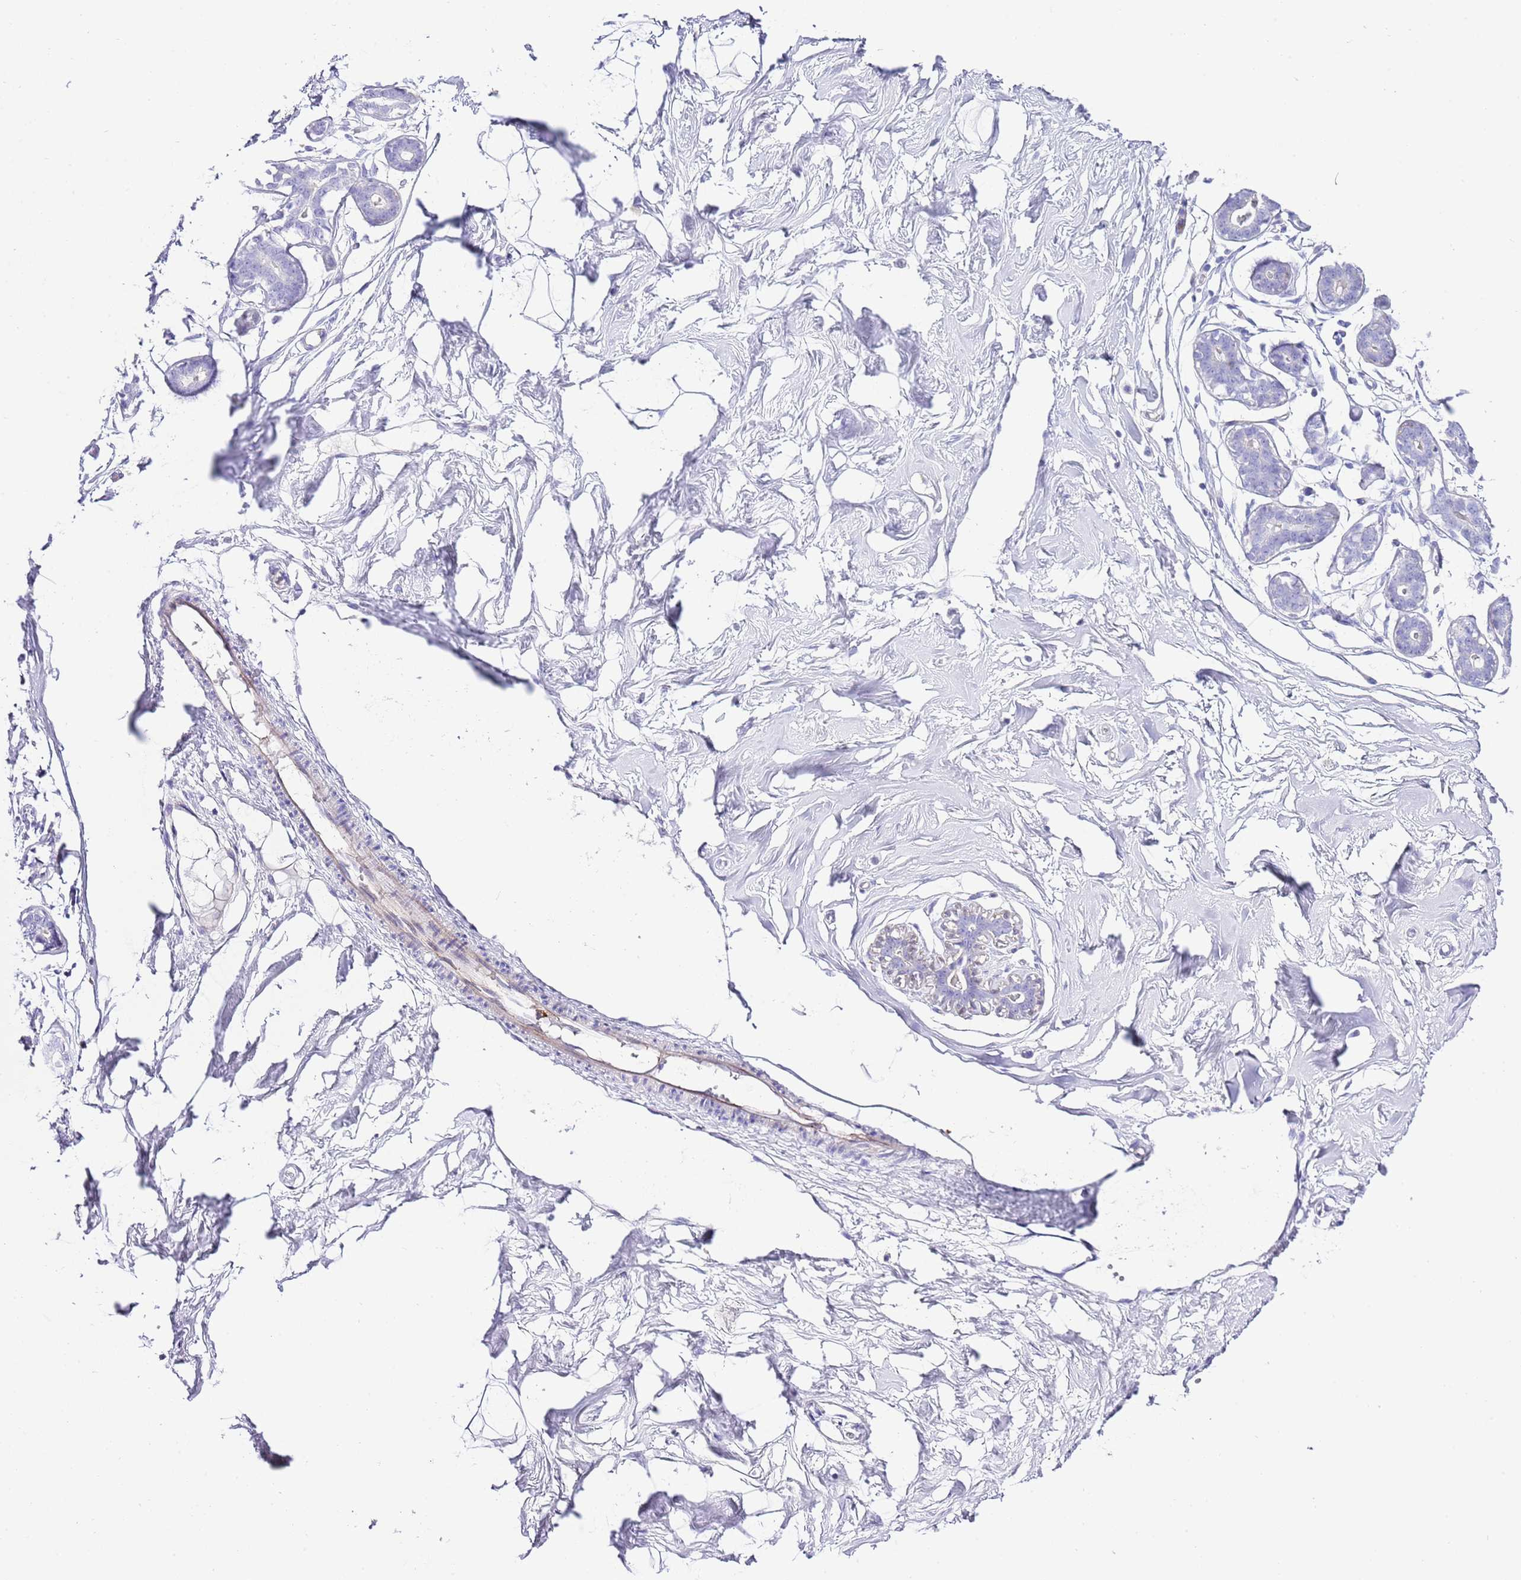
{"staining": {"intensity": "negative", "quantity": "none", "location": "none"}, "tissue": "breast", "cell_type": "Adipocytes", "image_type": "normal", "snomed": [{"axis": "morphology", "description": "Normal tissue, NOS"}, {"axis": "morphology", "description": "Adenoma, NOS"}, {"axis": "topography", "description": "Breast"}], "caption": "IHC of normal breast demonstrates no expression in adipocytes.", "gene": "ALDH3A1", "patient": {"sex": "female", "age": 23}}